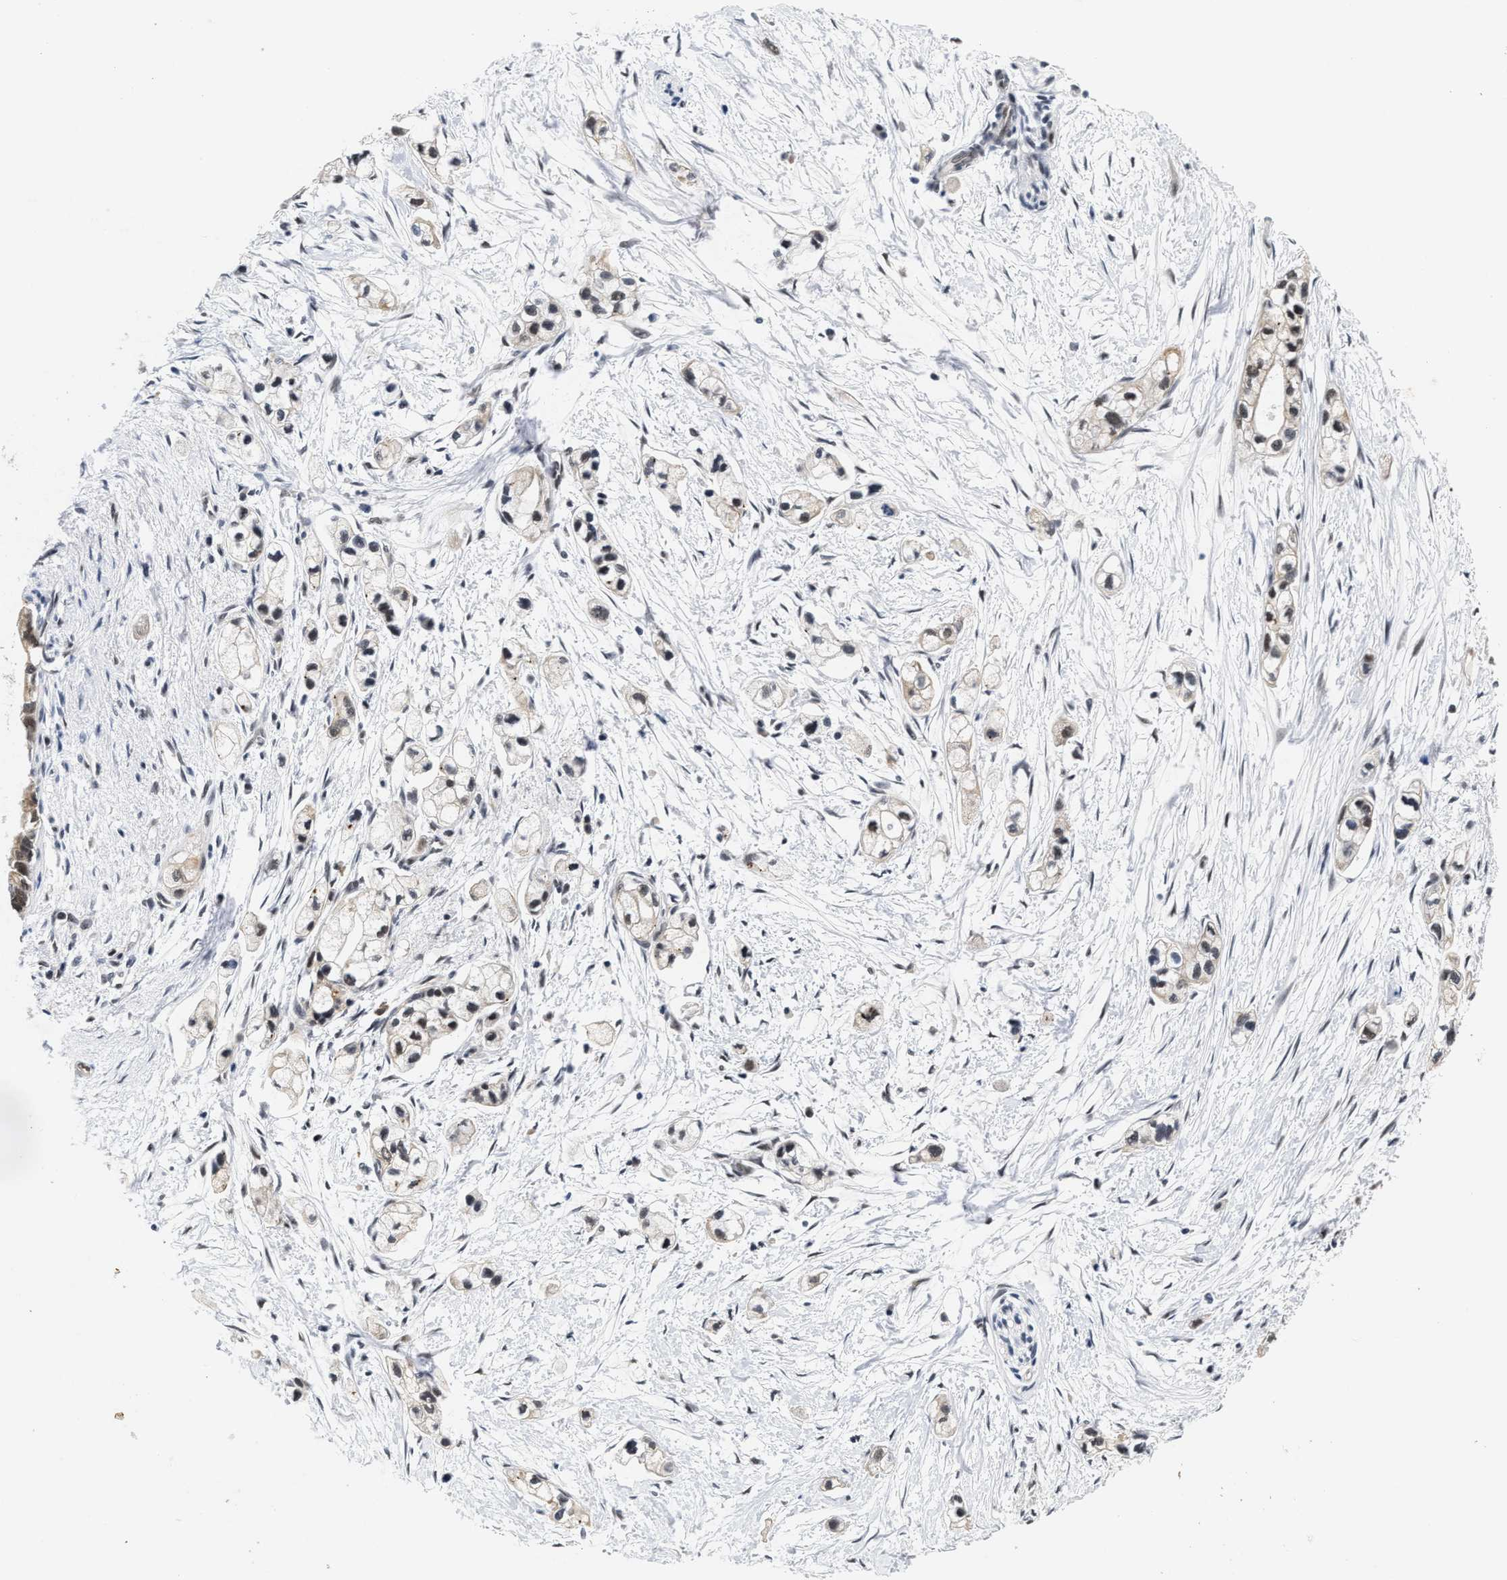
{"staining": {"intensity": "moderate", "quantity": "25%-75%", "location": "nuclear"}, "tissue": "pancreatic cancer", "cell_type": "Tumor cells", "image_type": "cancer", "snomed": [{"axis": "morphology", "description": "Adenocarcinoma, NOS"}, {"axis": "topography", "description": "Pancreas"}], "caption": "Immunohistochemistry of human adenocarcinoma (pancreatic) reveals medium levels of moderate nuclear expression in approximately 25%-75% of tumor cells. Using DAB (brown) and hematoxylin (blue) stains, captured at high magnification using brightfield microscopy.", "gene": "INIP", "patient": {"sex": "male", "age": 74}}